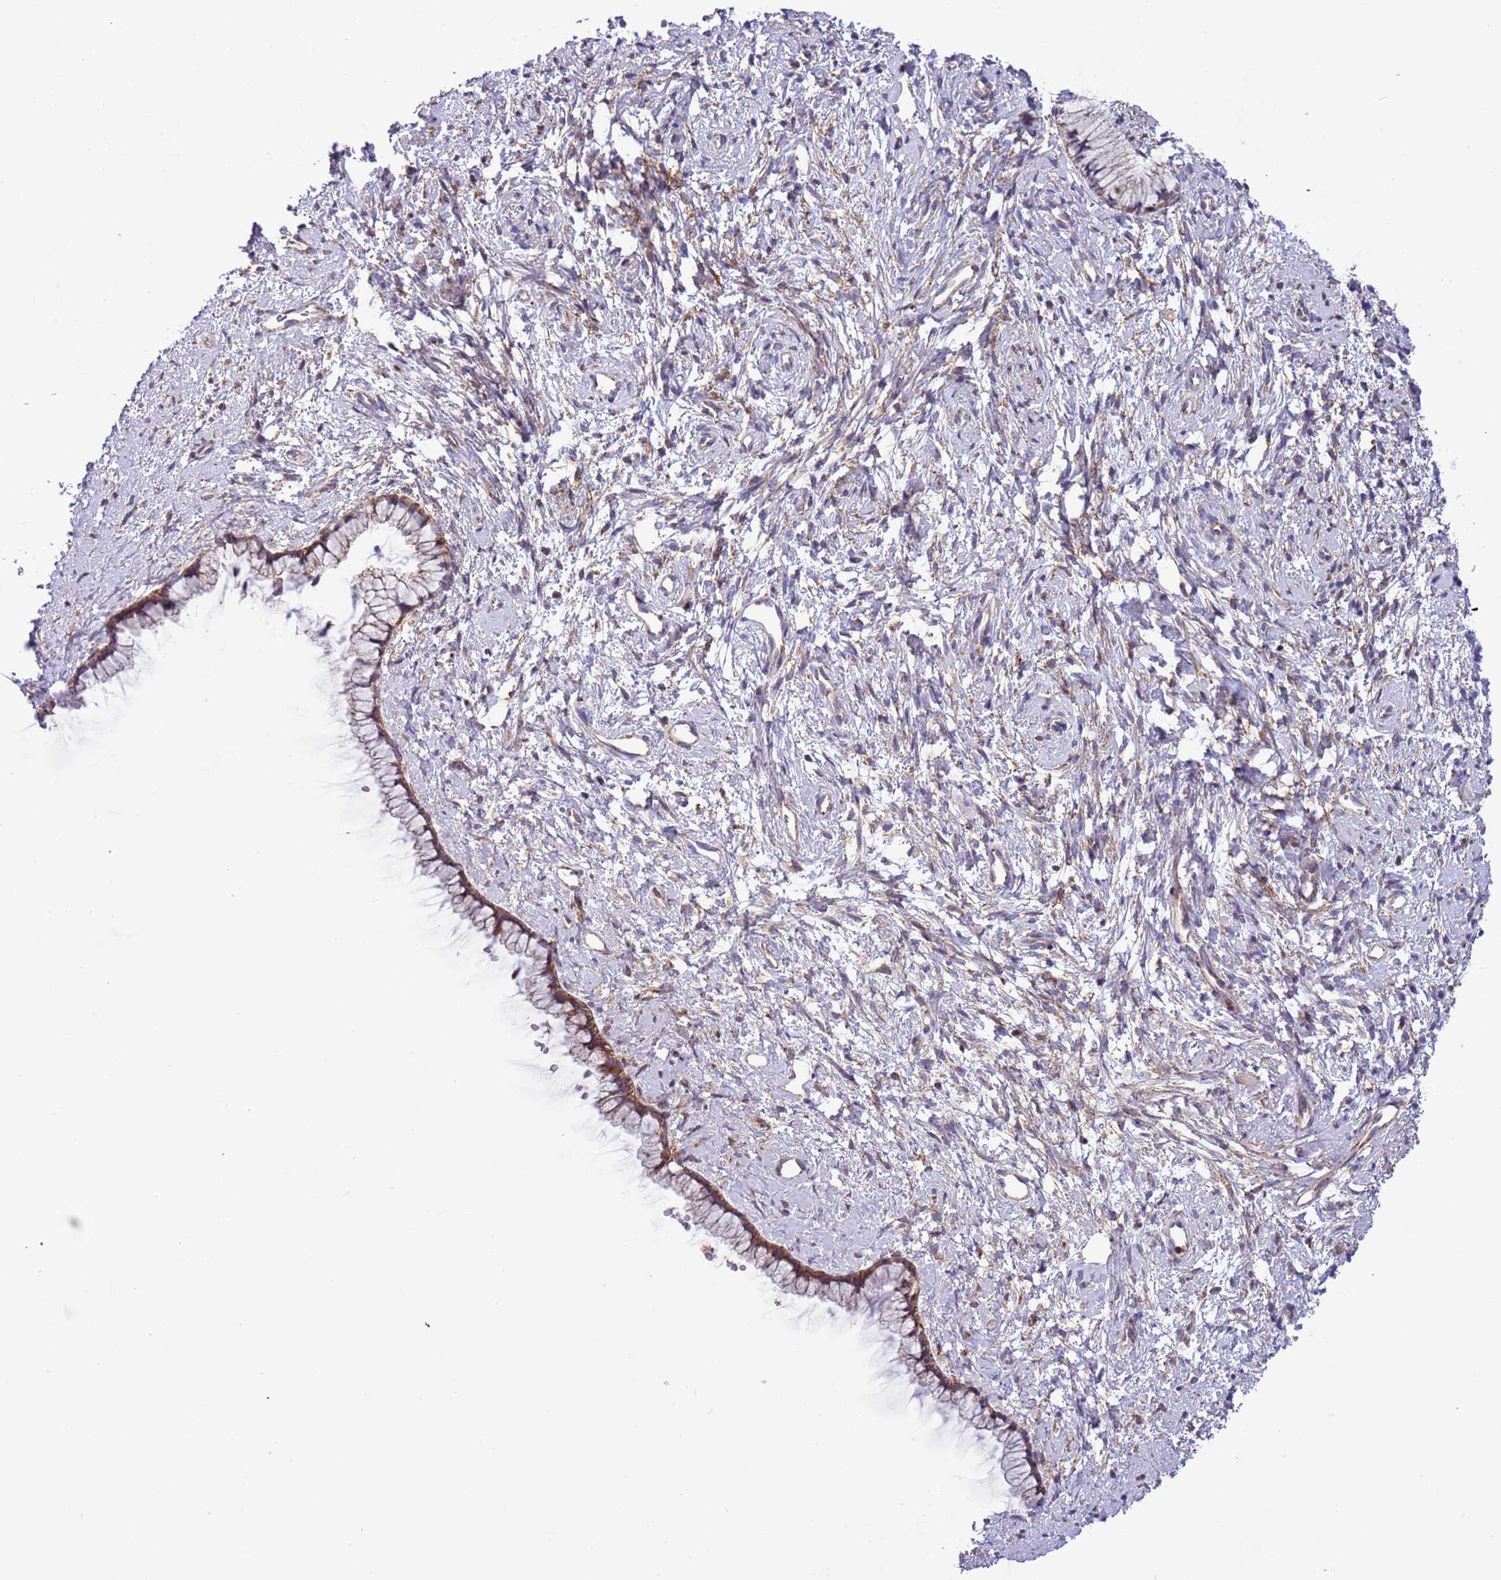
{"staining": {"intensity": "moderate", "quantity": ">75%", "location": "cytoplasmic/membranous"}, "tissue": "cervix", "cell_type": "Glandular cells", "image_type": "normal", "snomed": [{"axis": "morphology", "description": "Normal tissue, NOS"}, {"axis": "topography", "description": "Cervix"}], "caption": "IHC (DAB) staining of unremarkable human cervix shows moderate cytoplasmic/membranous protein positivity in about >75% of glandular cells.", "gene": "IRS4", "patient": {"sex": "female", "age": 57}}